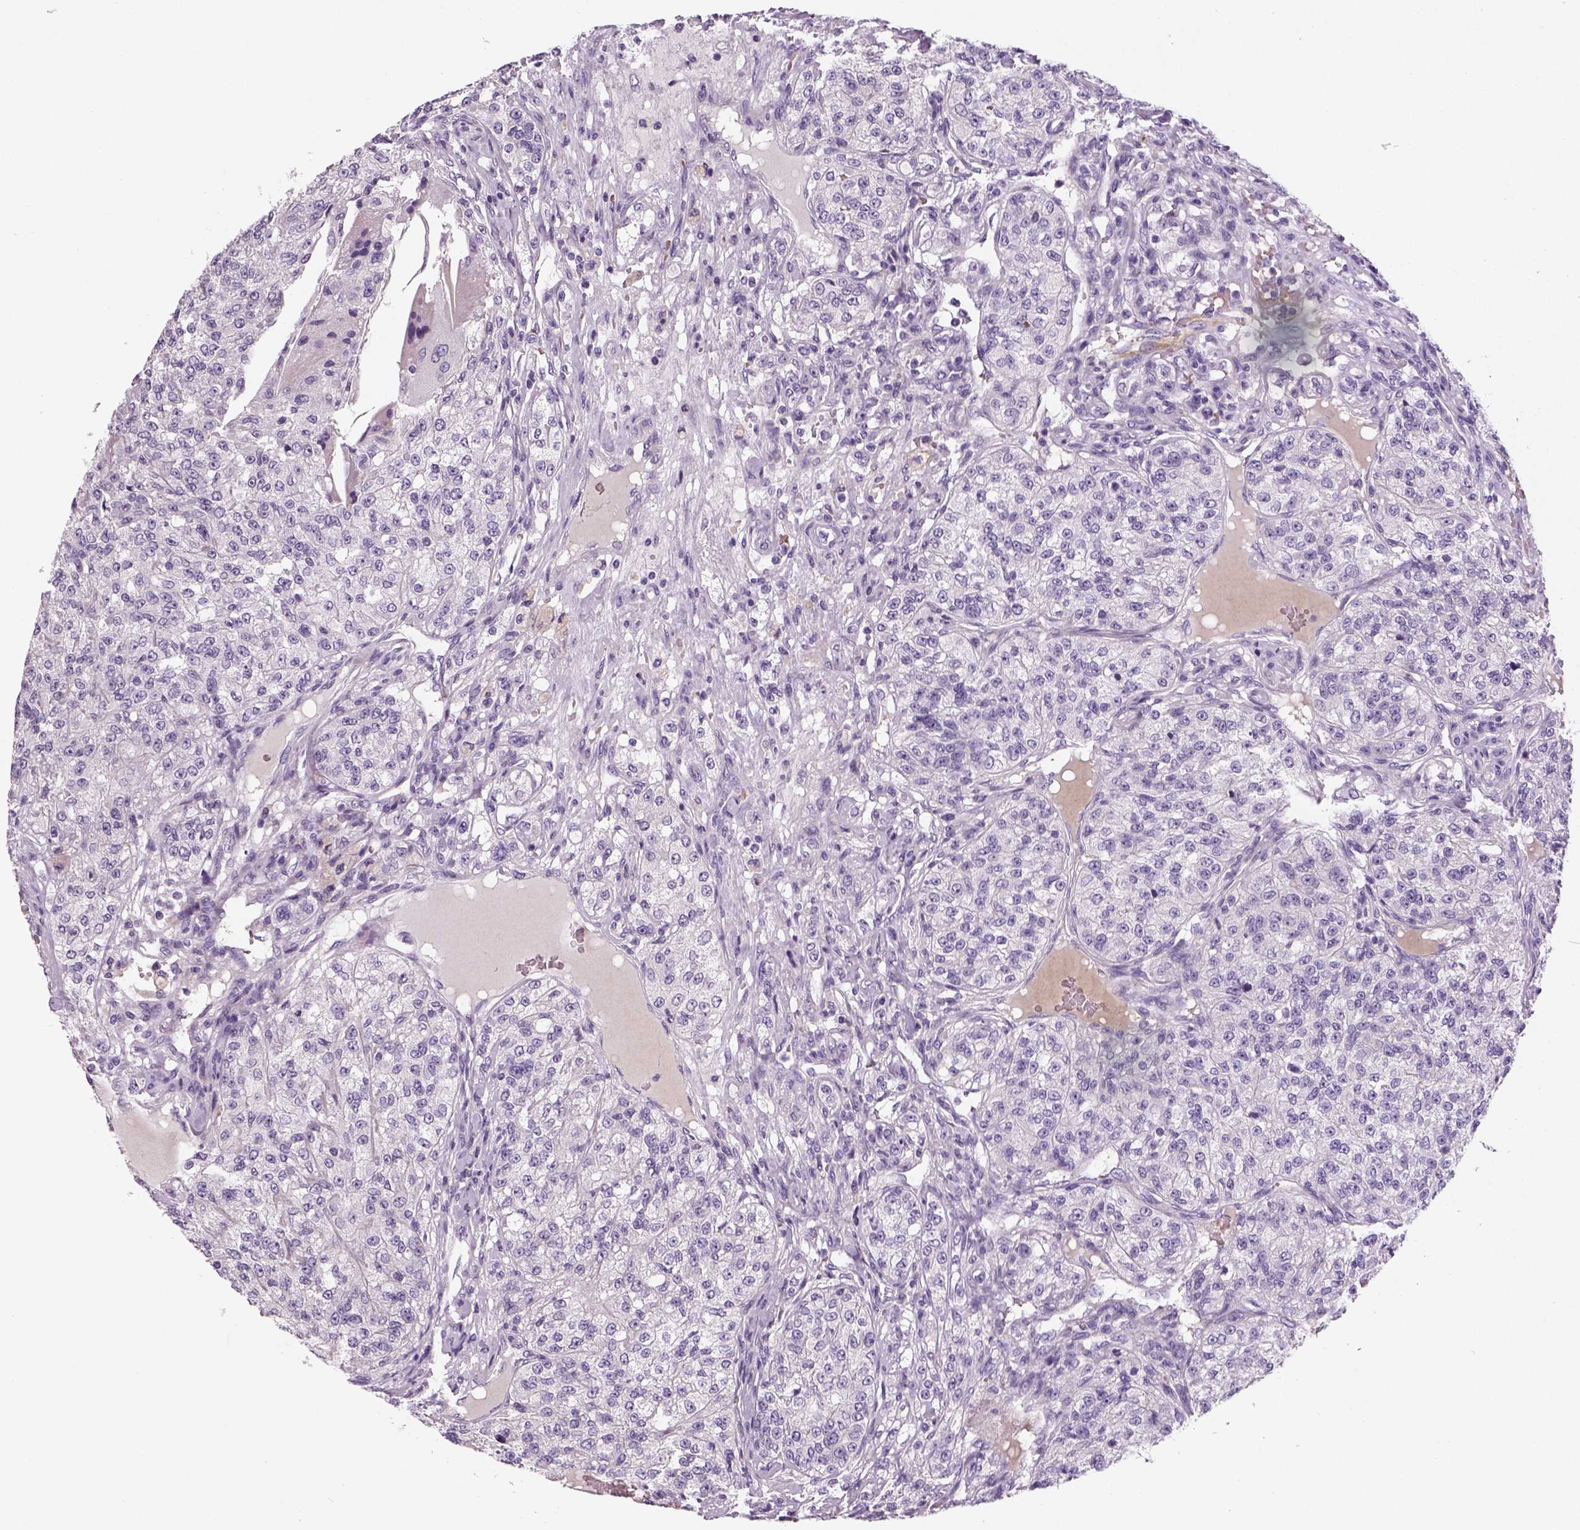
{"staining": {"intensity": "negative", "quantity": "none", "location": "none"}, "tissue": "renal cancer", "cell_type": "Tumor cells", "image_type": "cancer", "snomed": [{"axis": "morphology", "description": "Adenocarcinoma, NOS"}, {"axis": "topography", "description": "Kidney"}], "caption": "Tumor cells show no significant expression in renal cancer.", "gene": "TSPAN7", "patient": {"sex": "female", "age": 63}}